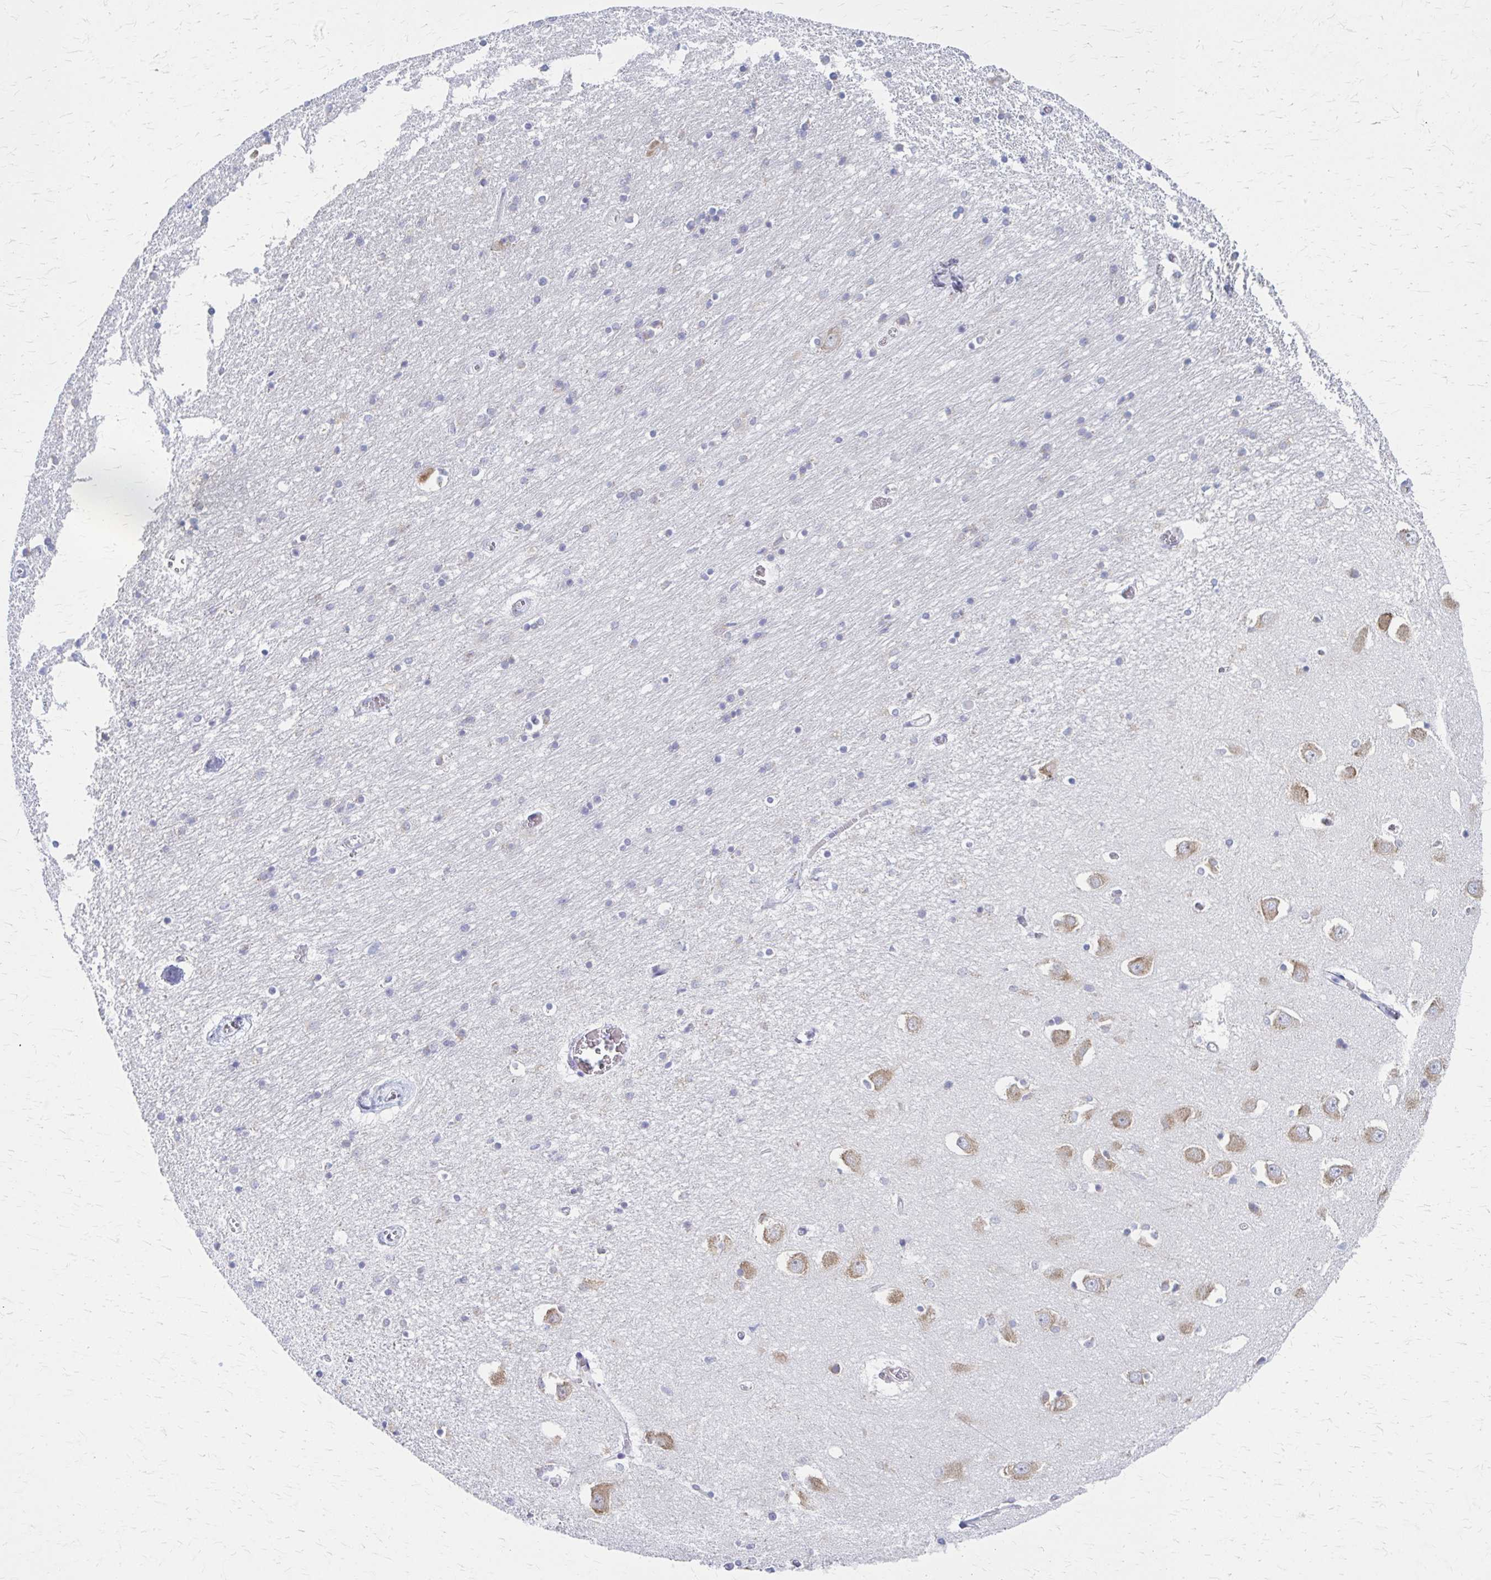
{"staining": {"intensity": "negative", "quantity": "none", "location": "none"}, "tissue": "caudate", "cell_type": "Glial cells", "image_type": "normal", "snomed": [{"axis": "morphology", "description": "Normal tissue, NOS"}, {"axis": "topography", "description": "Lateral ventricle wall"}, {"axis": "topography", "description": "Hippocampus"}], "caption": "Glial cells are negative for protein expression in unremarkable human caudate. (Stains: DAB IHC with hematoxylin counter stain, Microscopy: brightfield microscopy at high magnification).", "gene": "RPL27A", "patient": {"sex": "female", "age": 63}}